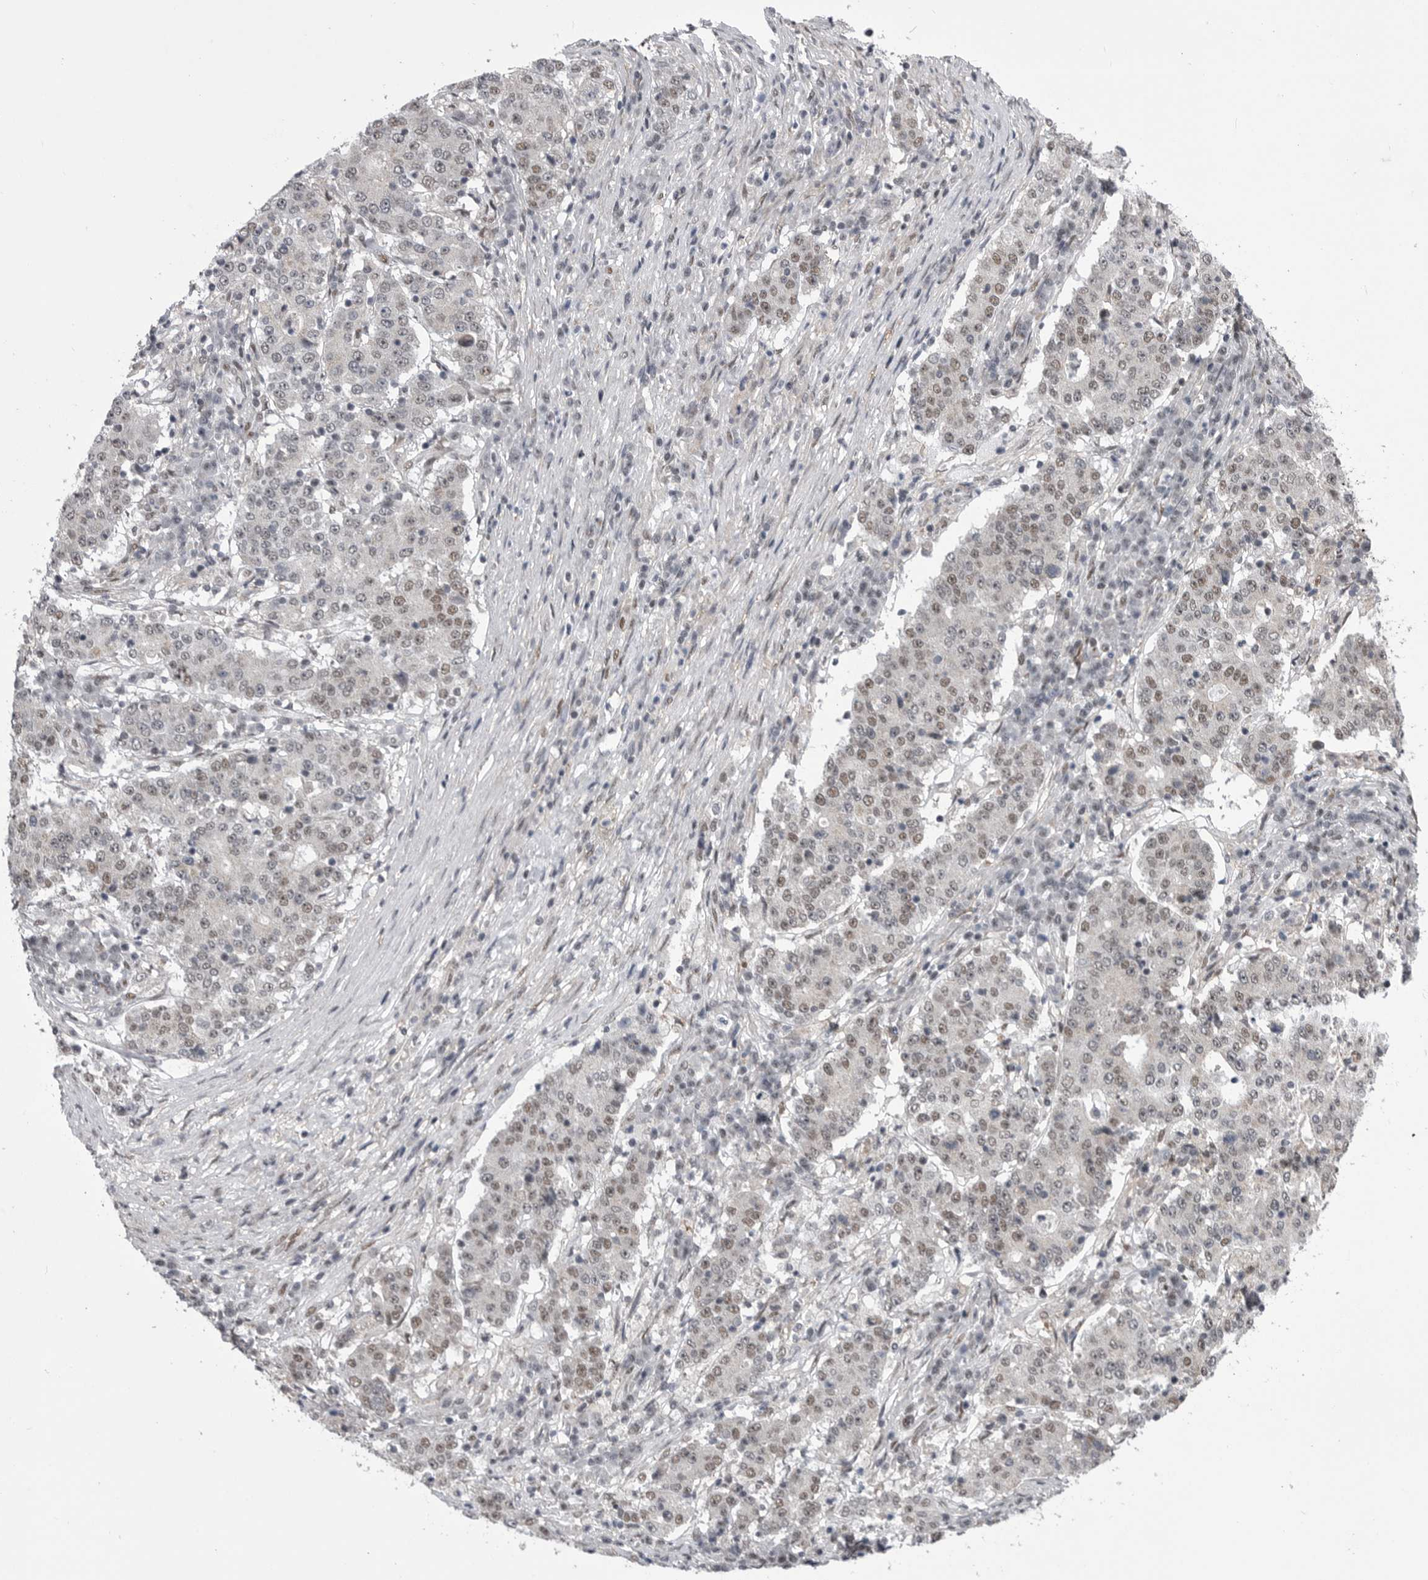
{"staining": {"intensity": "weak", "quantity": "25%-75%", "location": "nuclear"}, "tissue": "stomach cancer", "cell_type": "Tumor cells", "image_type": "cancer", "snomed": [{"axis": "morphology", "description": "Adenocarcinoma, NOS"}, {"axis": "topography", "description": "Stomach"}], "caption": "Stomach cancer tissue demonstrates weak nuclear positivity in about 25%-75% of tumor cells, visualized by immunohistochemistry.", "gene": "MEPCE", "patient": {"sex": "male", "age": 59}}